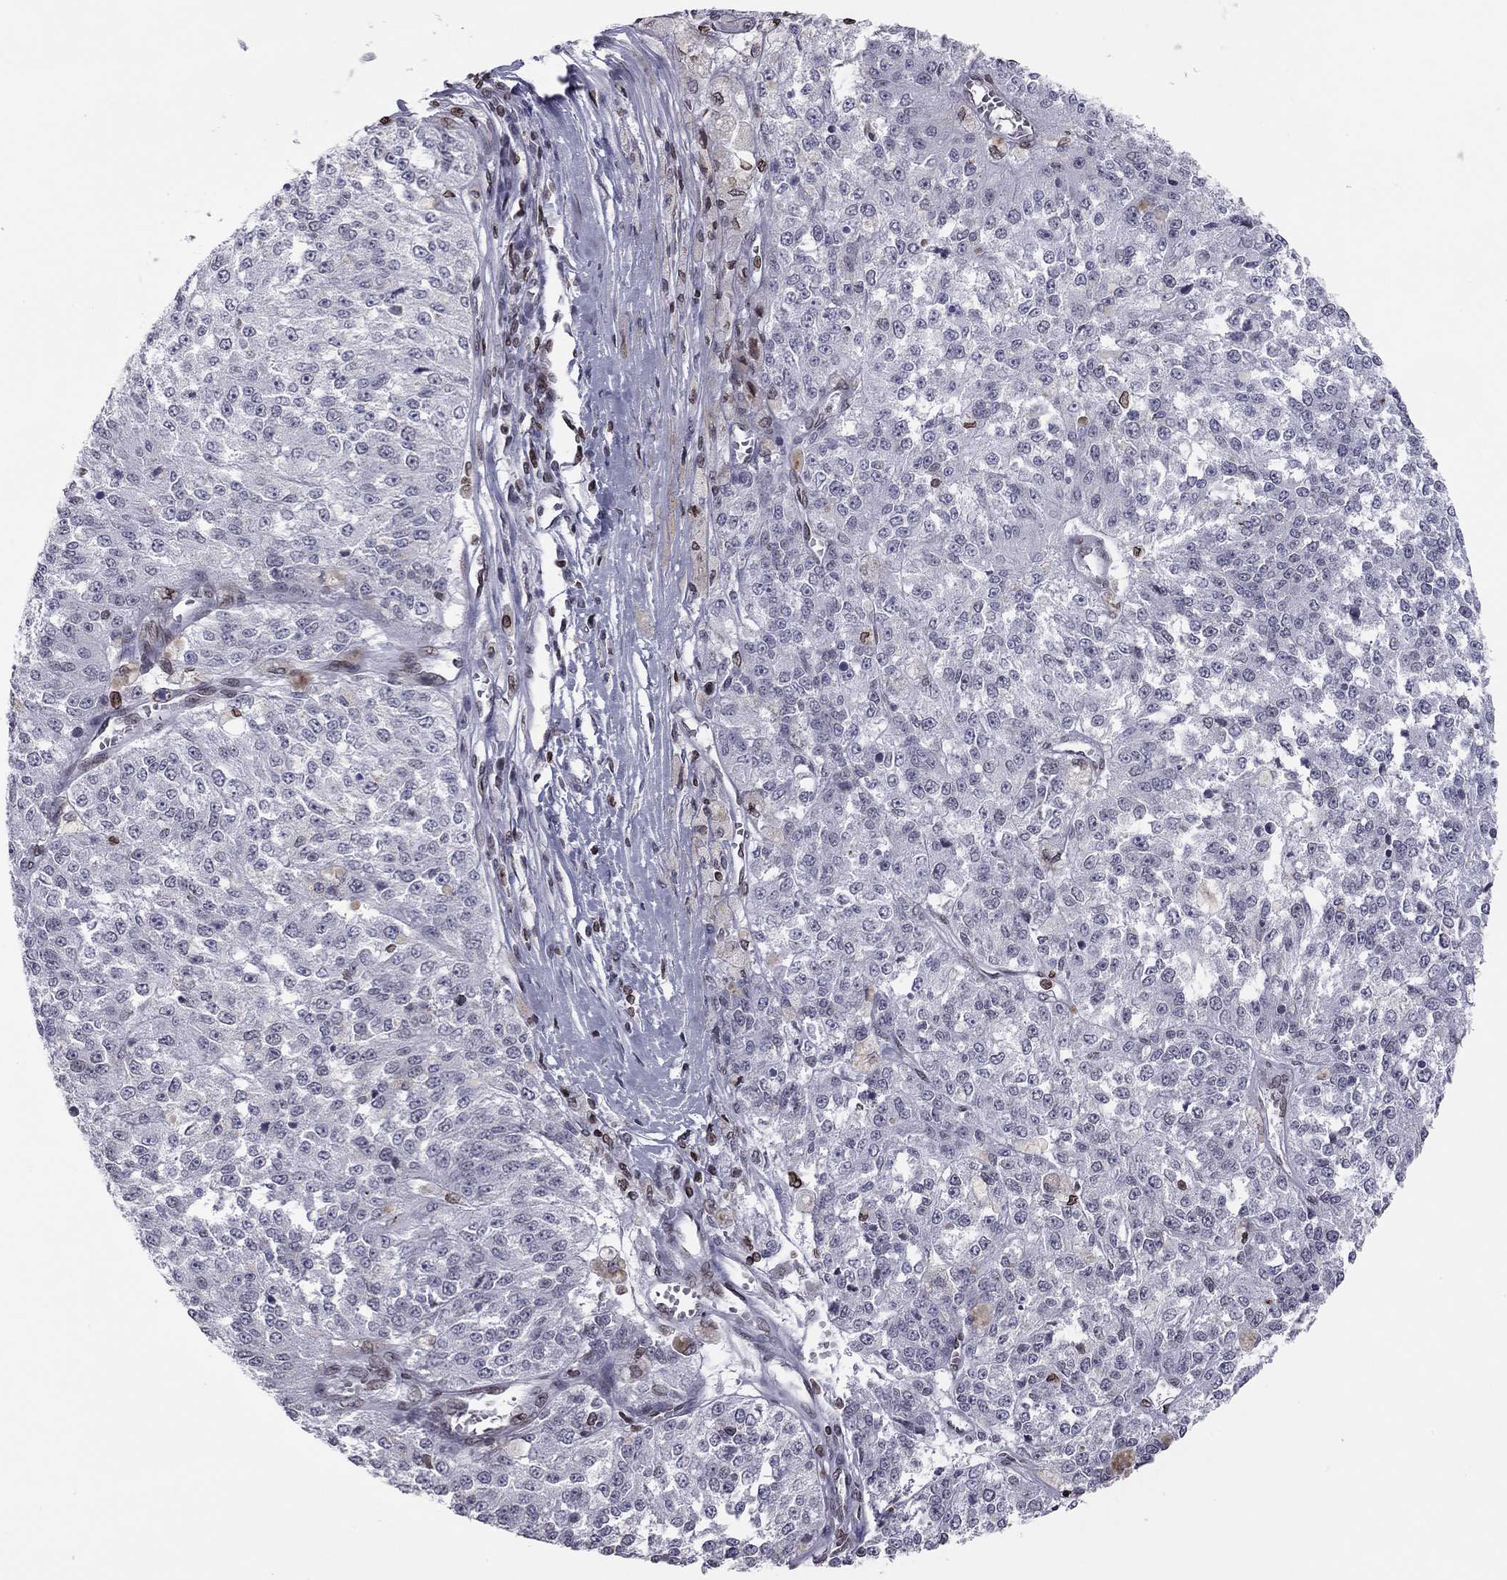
{"staining": {"intensity": "negative", "quantity": "none", "location": "none"}, "tissue": "melanoma", "cell_type": "Tumor cells", "image_type": "cancer", "snomed": [{"axis": "morphology", "description": "Malignant melanoma, Metastatic site"}, {"axis": "topography", "description": "Lymph node"}], "caption": "Melanoma was stained to show a protein in brown. There is no significant staining in tumor cells.", "gene": "ESPL1", "patient": {"sex": "female", "age": 64}}